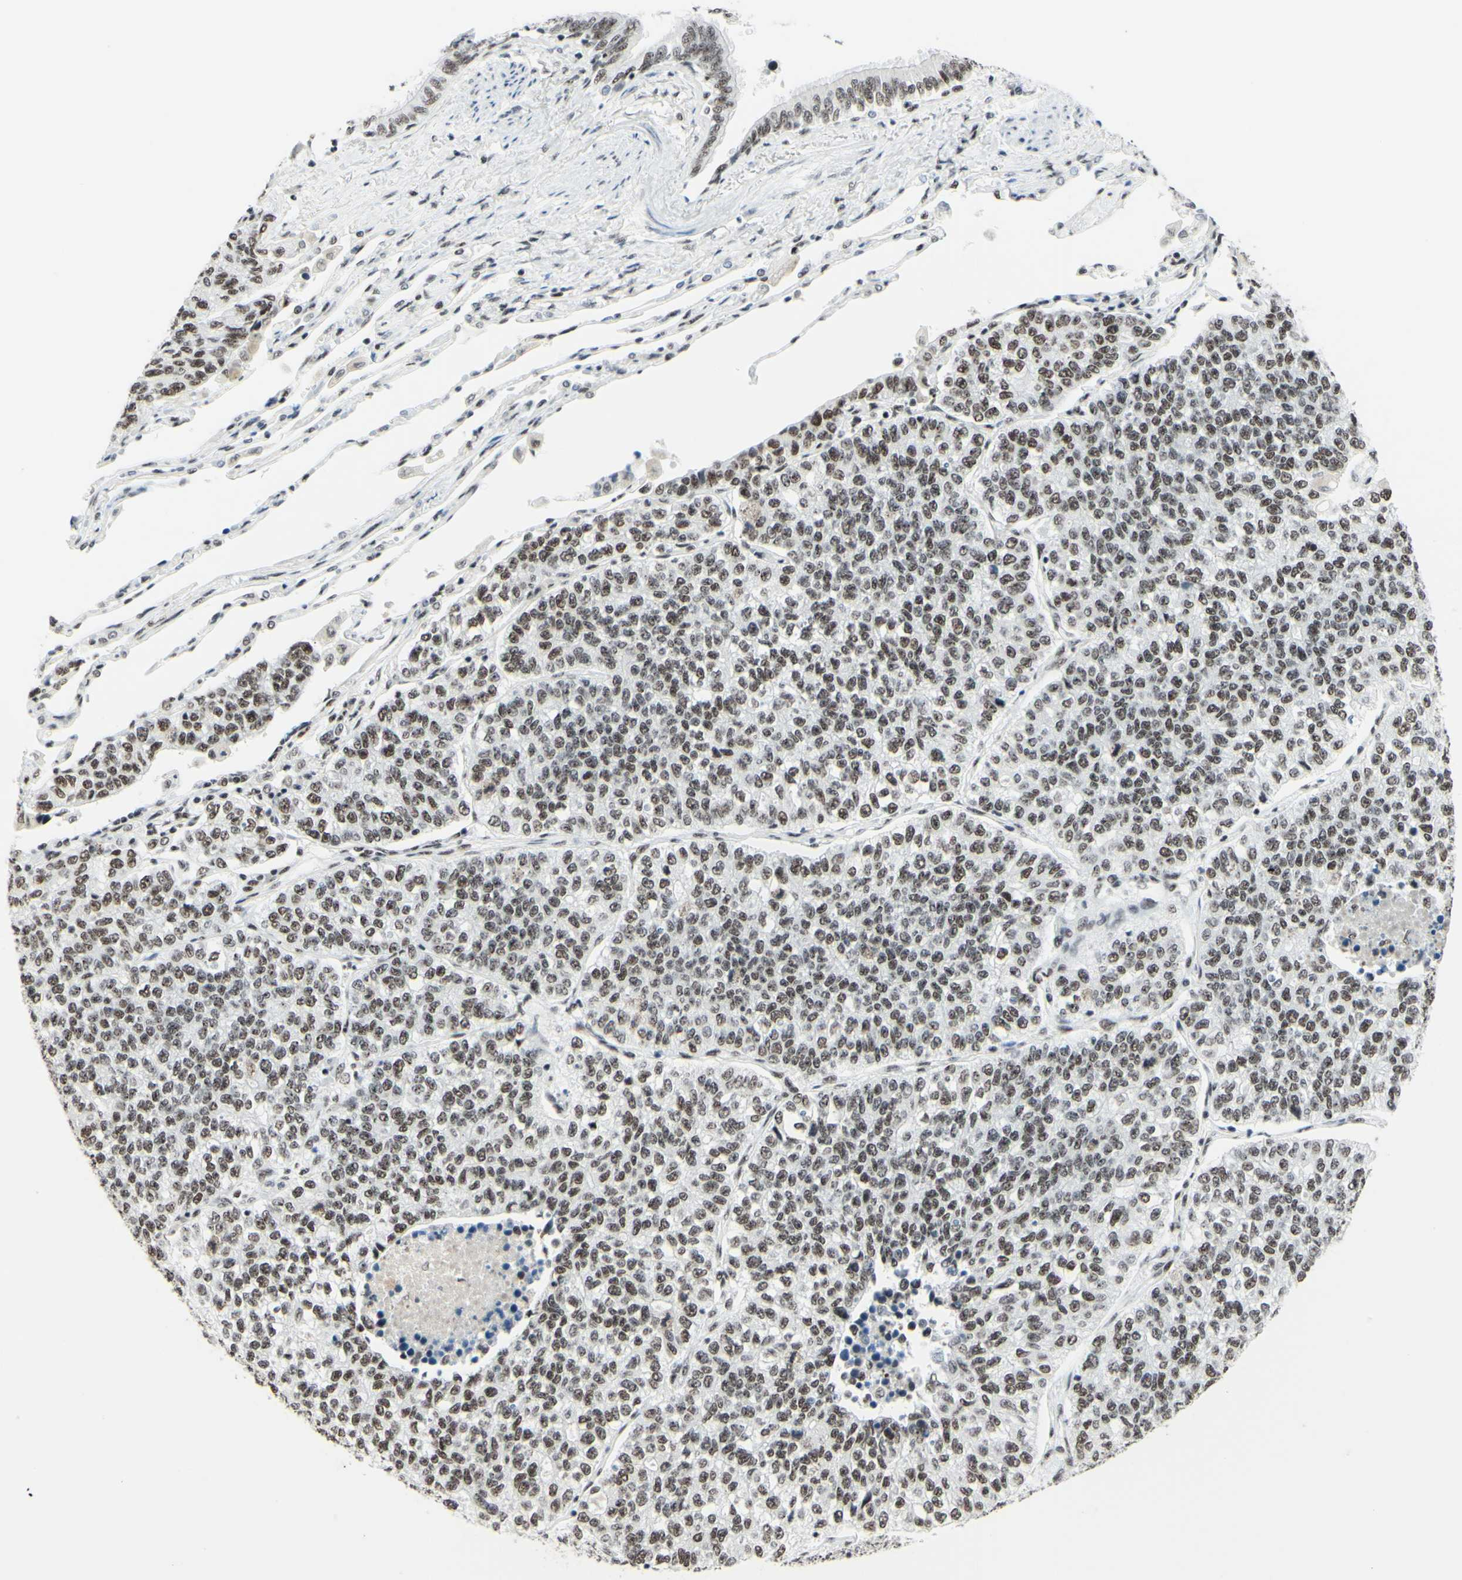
{"staining": {"intensity": "moderate", "quantity": "<25%", "location": "nuclear"}, "tissue": "lung cancer", "cell_type": "Tumor cells", "image_type": "cancer", "snomed": [{"axis": "morphology", "description": "Adenocarcinoma, NOS"}, {"axis": "topography", "description": "Lung"}], "caption": "This micrograph displays lung adenocarcinoma stained with immunohistochemistry to label a protein in brown. The nuclear of tumor cells show moderate positivity for the protein. Nuclei are counter-stained blue.", "gene": "WTAP", "patient": {"sex": "male", "age": 49}}